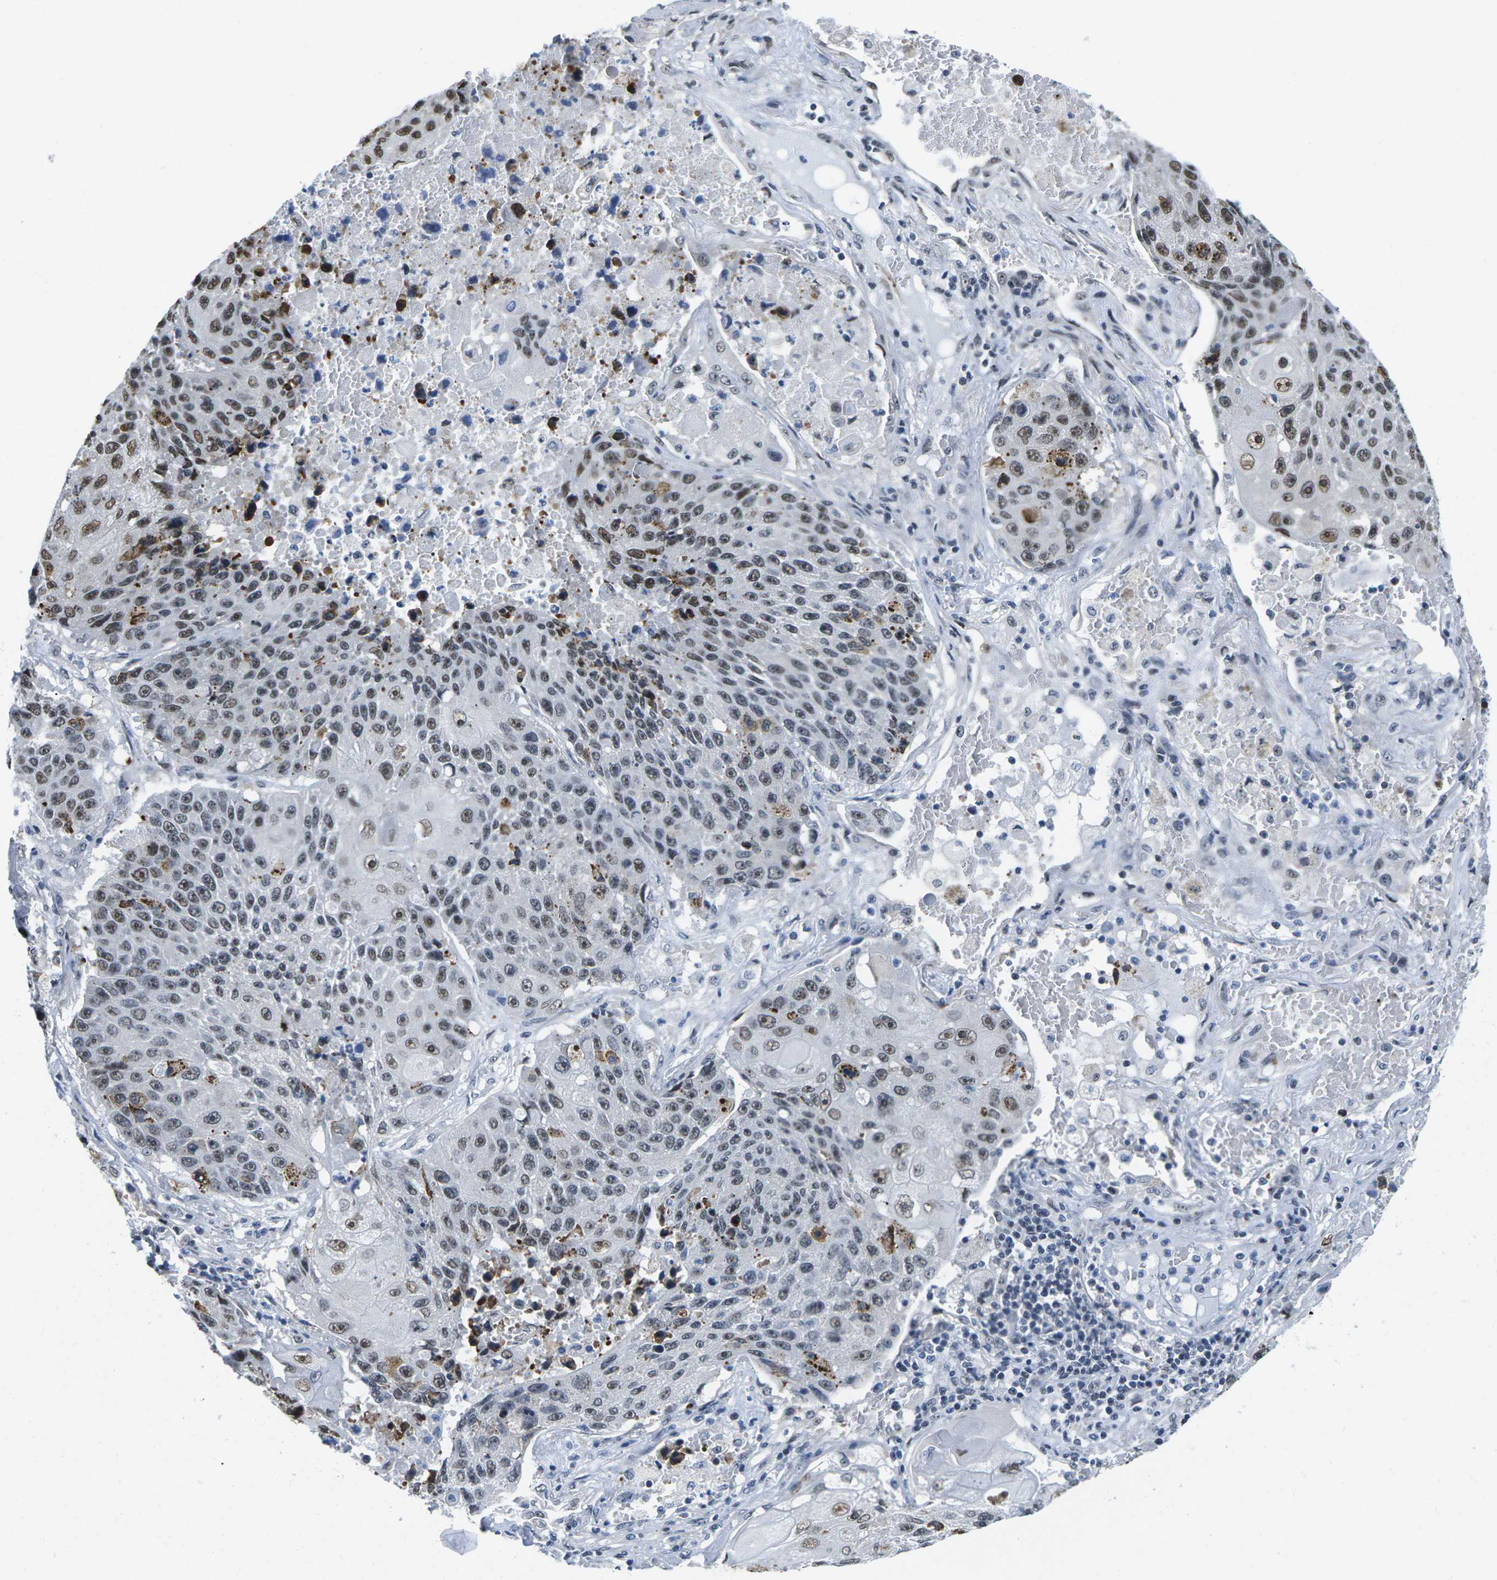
{"staining": {"intensity": "moderate", "quantity": ">75%", "location": "nuclear"}, "tissue": "lung cancer", "cell_type": "Tumor cells", "image_type": "cancer", "snomed": [{"axis": "morphology", "description": "Squamous cell carcinoma, NOS"}, {"axis": "topography", "description": "Lung"}], "caption": "Lung cancer stained with immunohistochemistry (IHC) displays moderate nuclear staining in about >75% of tumor cells.", "gene": "NSRP1", "patient": {"sex": "male", "age": 61}}